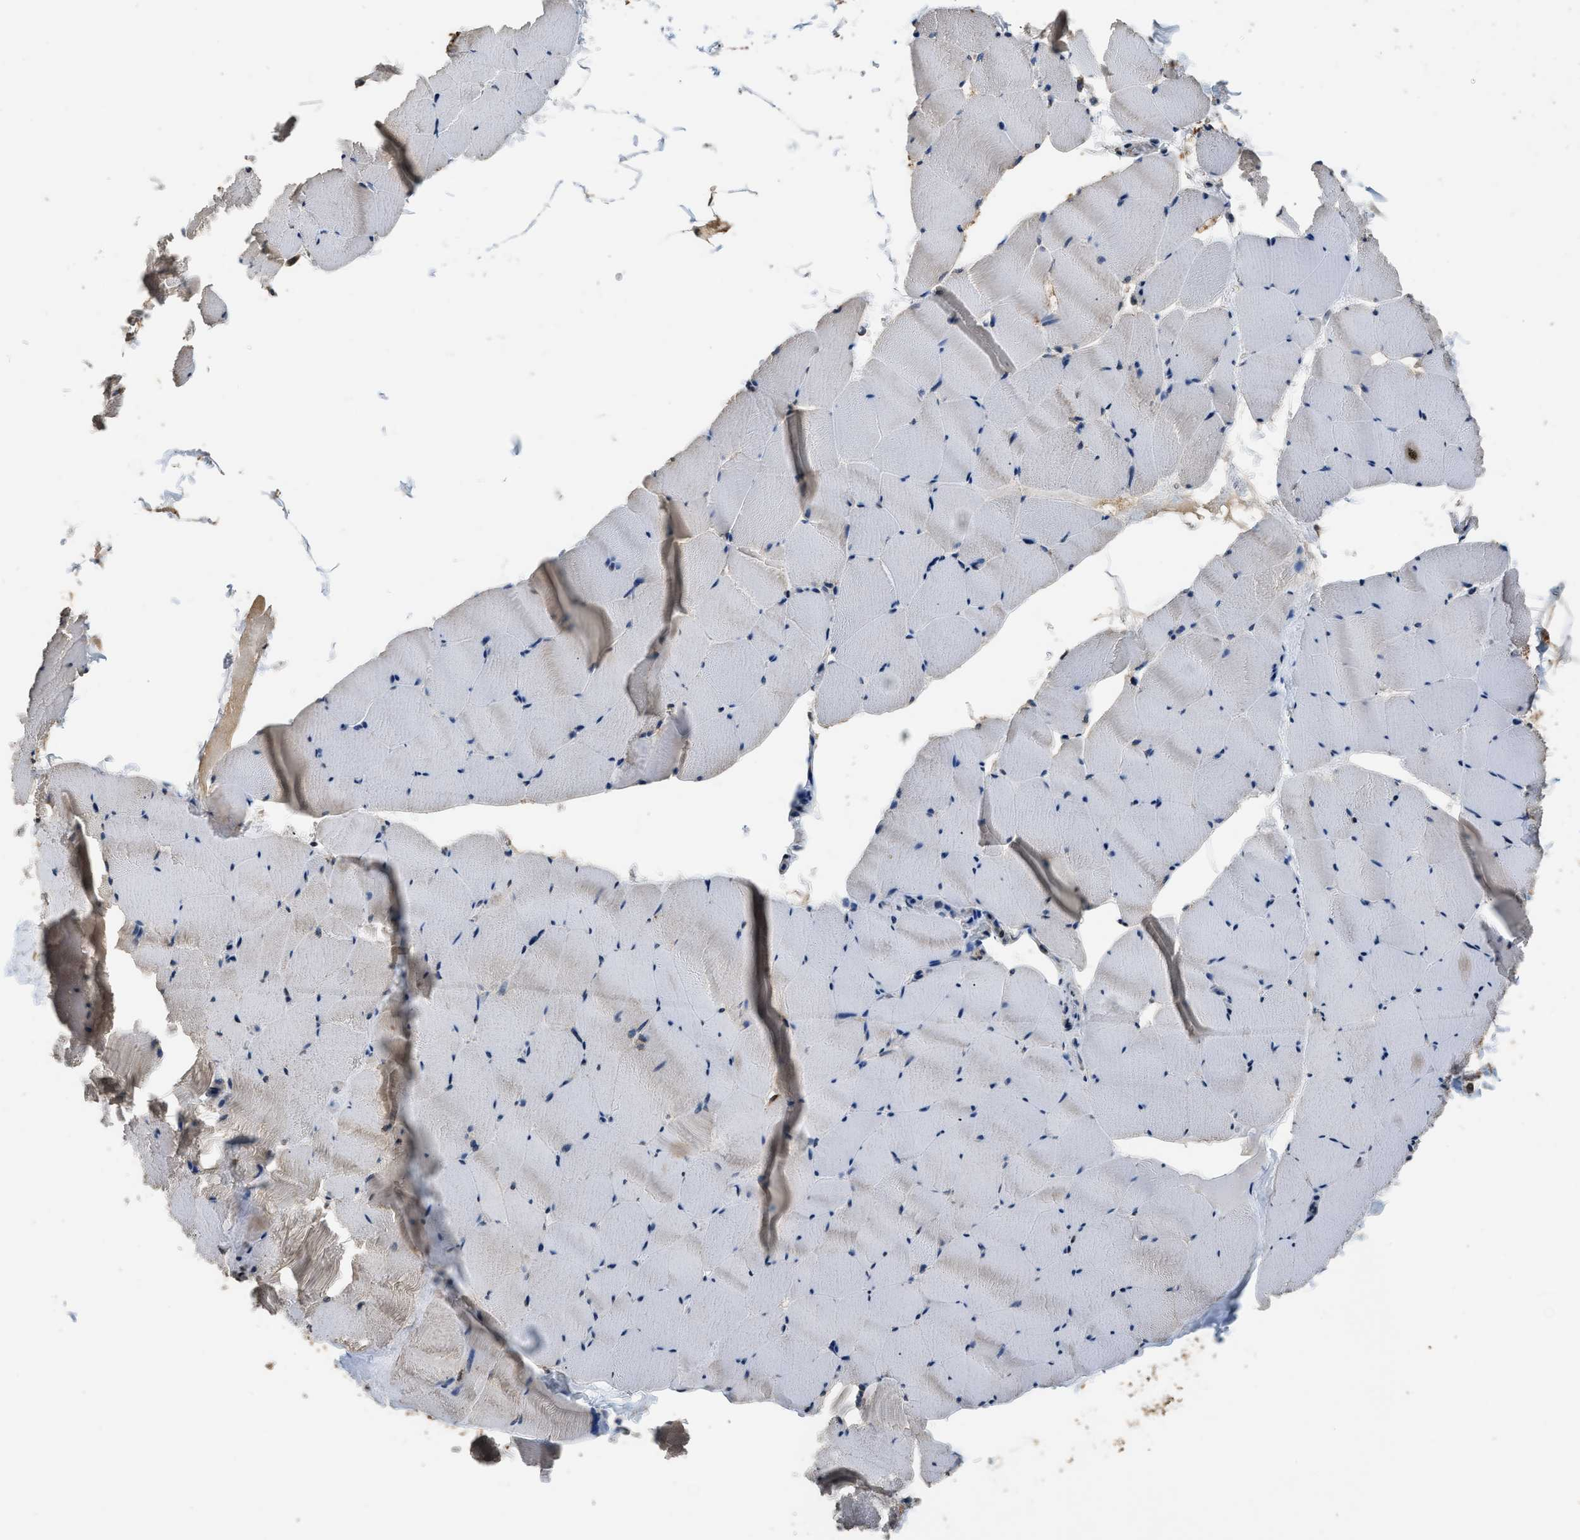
{"staining": {"intensity": "weak", "quantity": "25%-75%", "location": "cytoplasmic/membranous"}, "tissue": "skeletal muscle", "cell_type": "Myocytes", "image_type": "normal", "snomed": [{"axis": "morphology", "description": "Normal tissue, NOS"}, {"axis": "topography", "description": "Skeletal muscle"}], "caption": "Weak cytoplasmic/membranous positivity is seen in approximately 25%-75% of myocytes in benign skeletal muscle.", "gene": "DENND6B", "patient": {"sex": "male", "age": 62}}